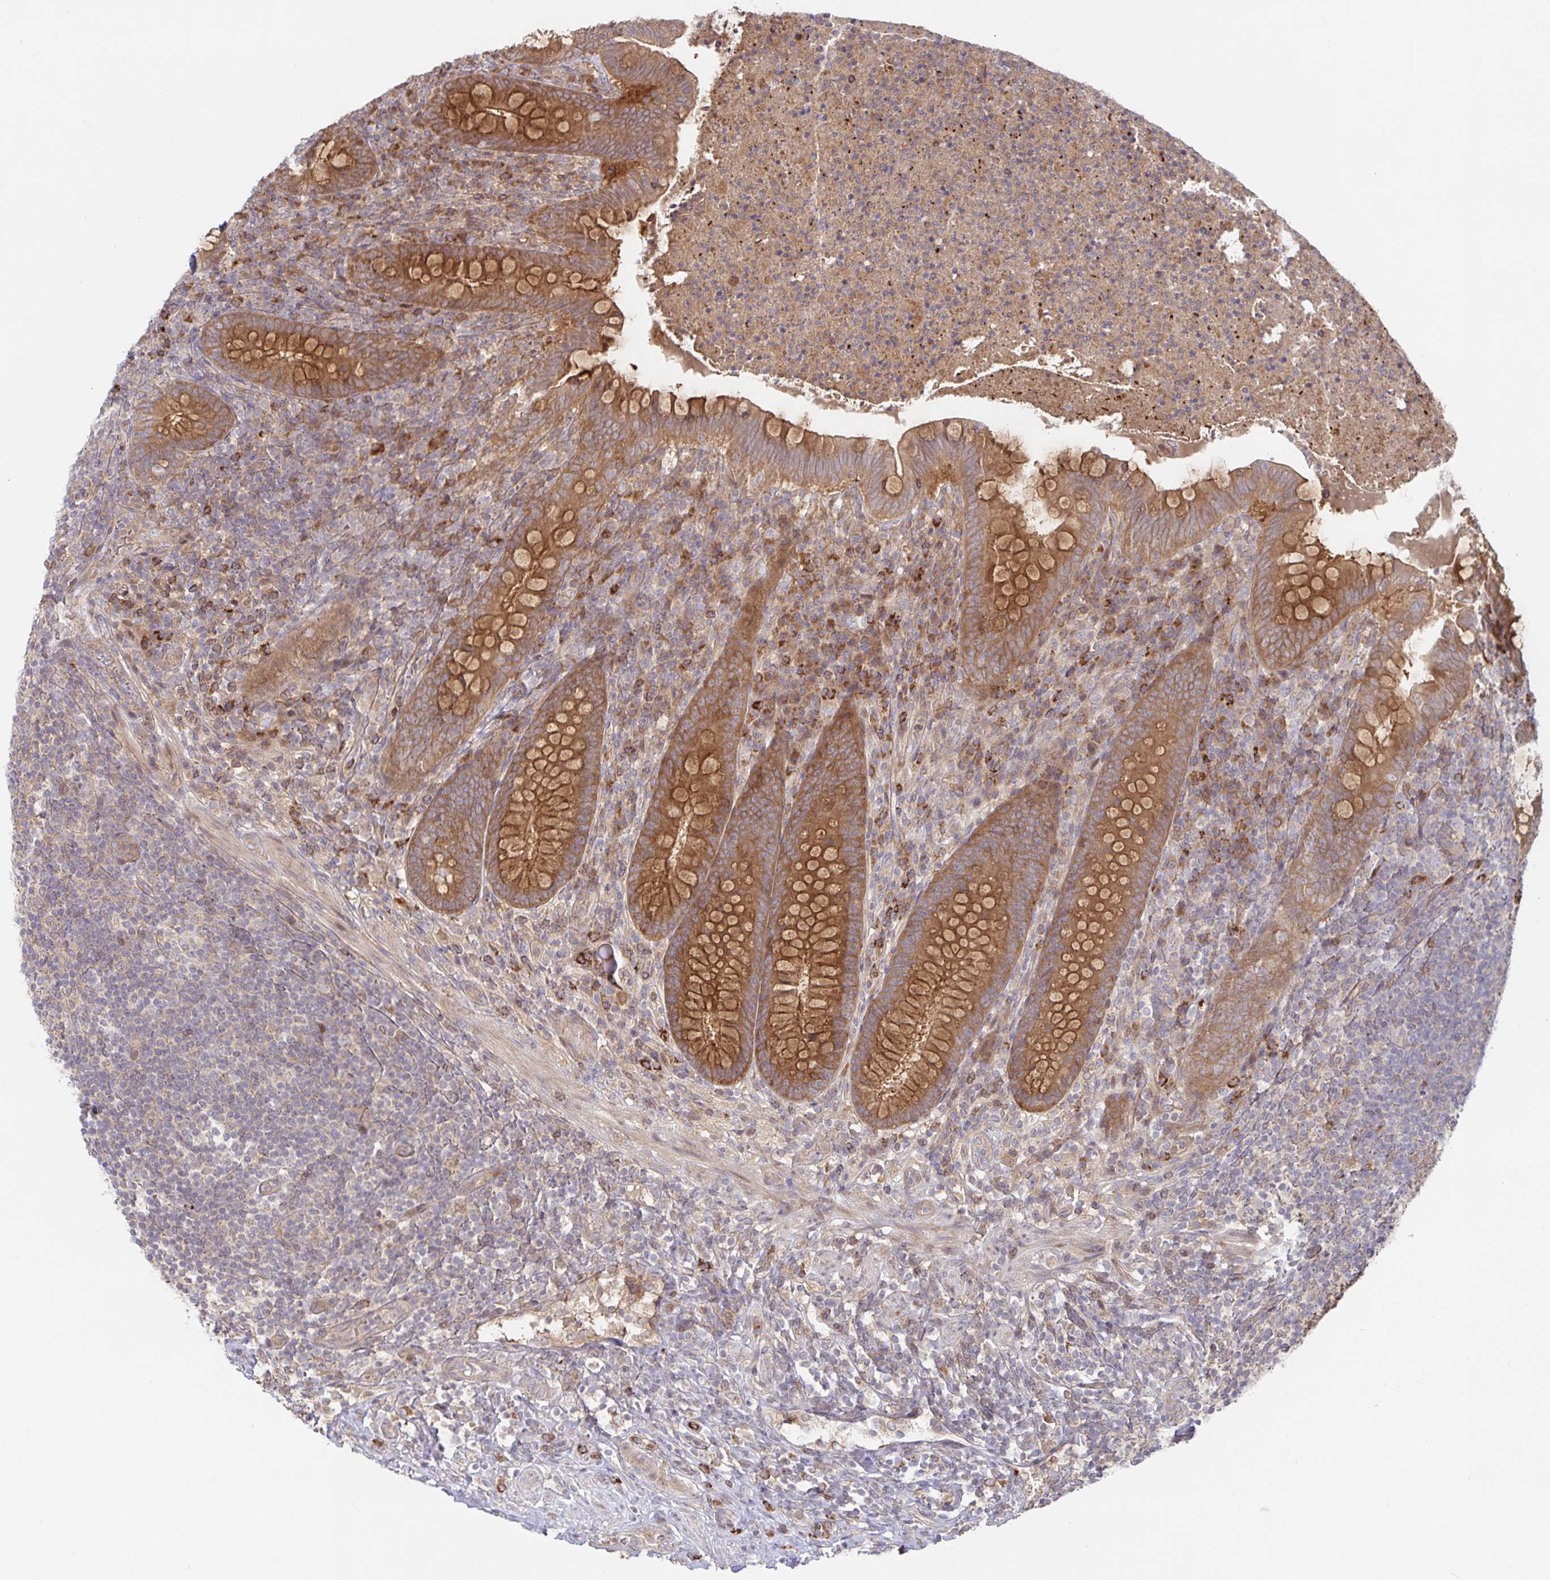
{"staining": {"intensity": "moderate", "quantity": ">75%", "location": "cytoplasmic/membranous"}, "tissue": "appendix", "cell_type": "Glandular cells", "image_type": "normal", "snomed": [{"axis": "morphology", "description": "Normal tissue, NOS"}, {"axis": "topography", "description": "Appendix"}], "caption": "A brown stain highlights moderate cytoplasmic/membranous staining of a protein in glandular cells of normal appendix.", "gene": "AACS", "patient": {"sex": "male", "age": 47}}